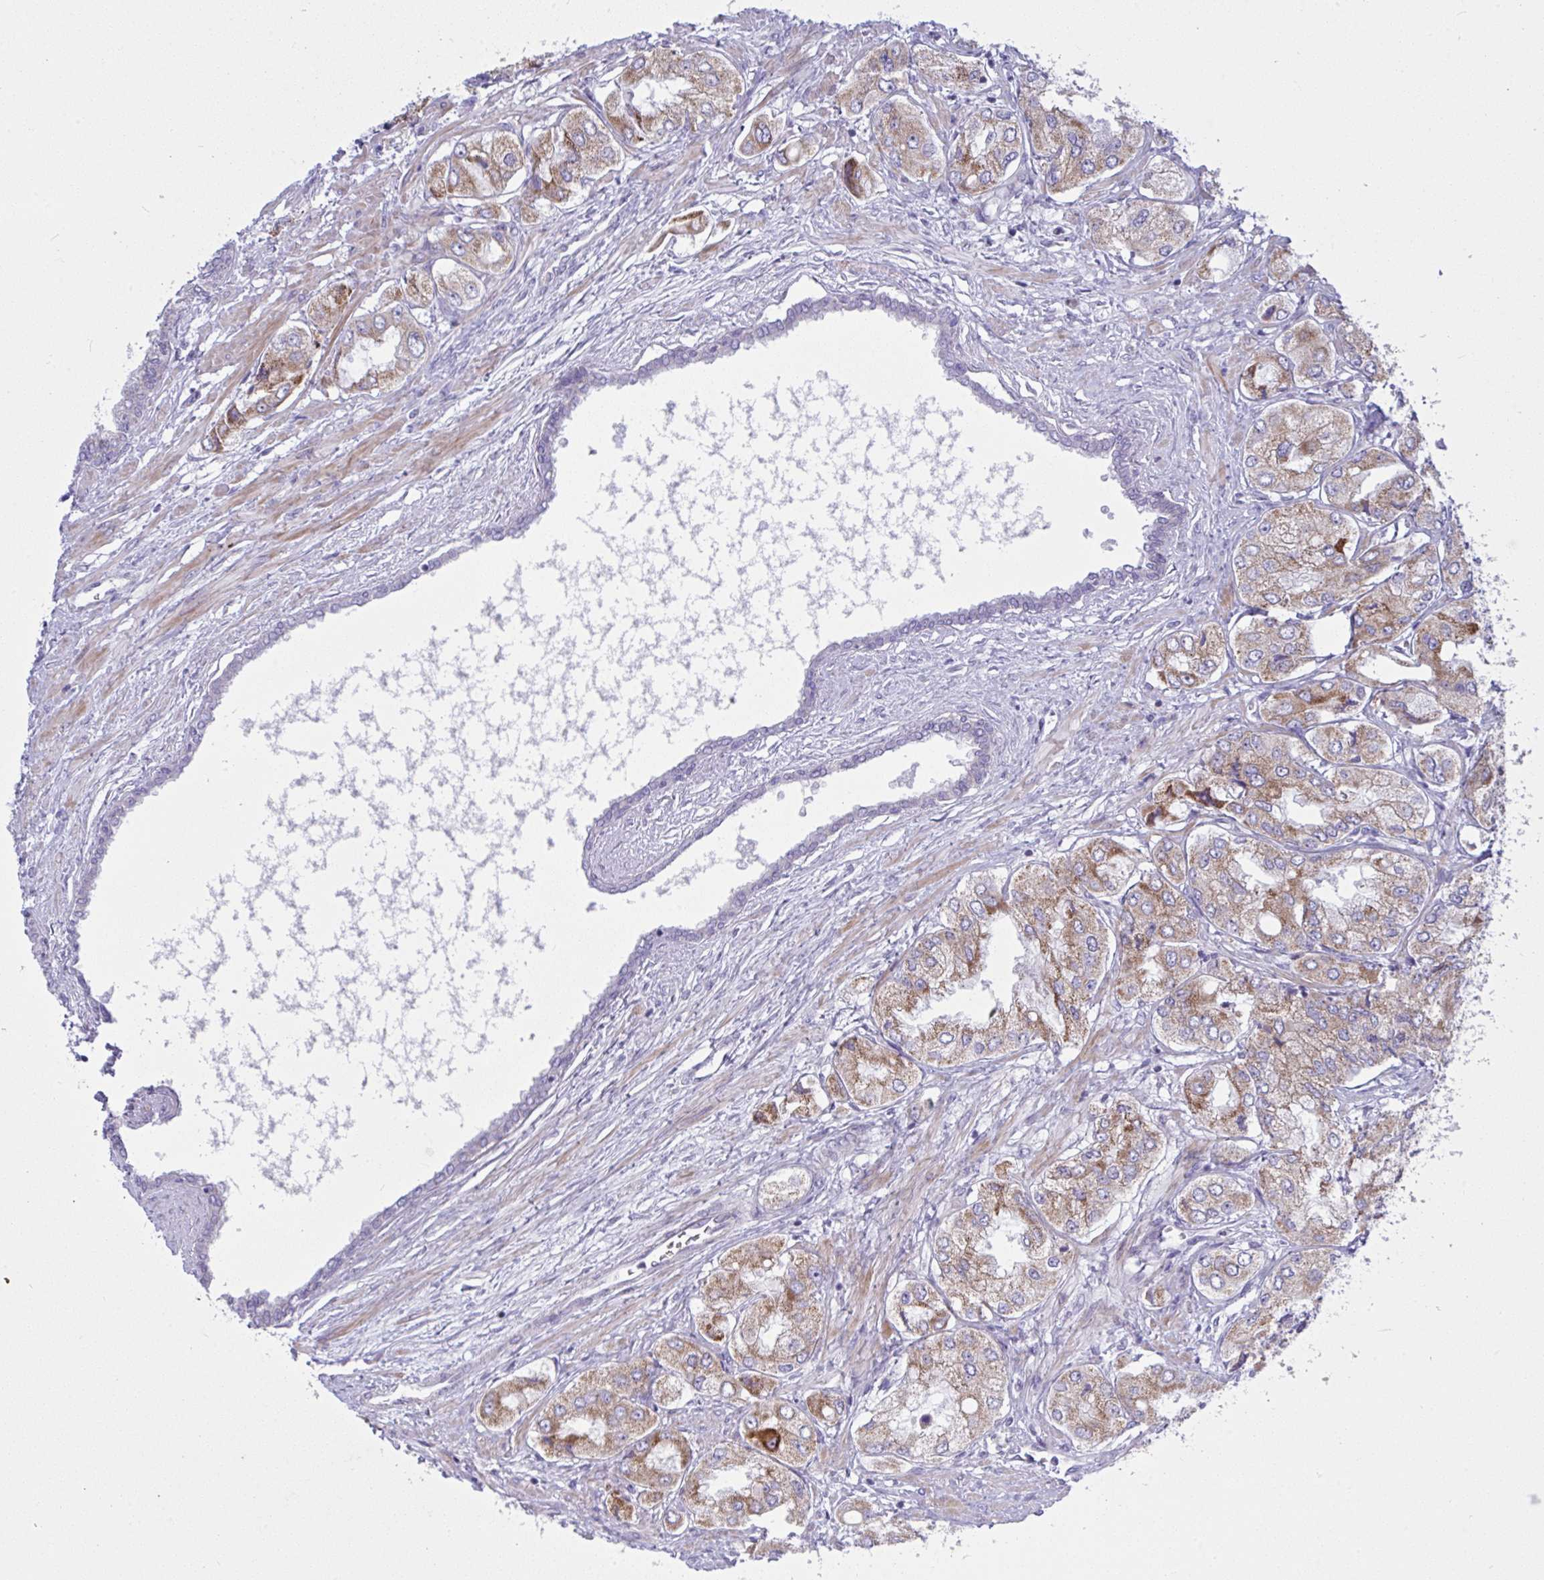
{"staining": {"intensity": "moderate", "quantity": ">75%", "location": "cytoplasmic/membranous"}, "tissue": "prostate cancer", "cell_type": "Tumor cells", "image_type": "cancer", "snomed": [{"axis": "morphology", "description": "Adenocarcinoma, Low grade"}, {"axis": "topography", "description": "Prostate"}], "caption": "Immunohistochemical staining of human prostate cancer (low-grade adenocarcinoma) demonstrates moderate cytoplasmic/membranous protein staining in approximately >75% of tumor cells.", "gene": "NTN1", "patient": {"sex": "male", "age": 69}}